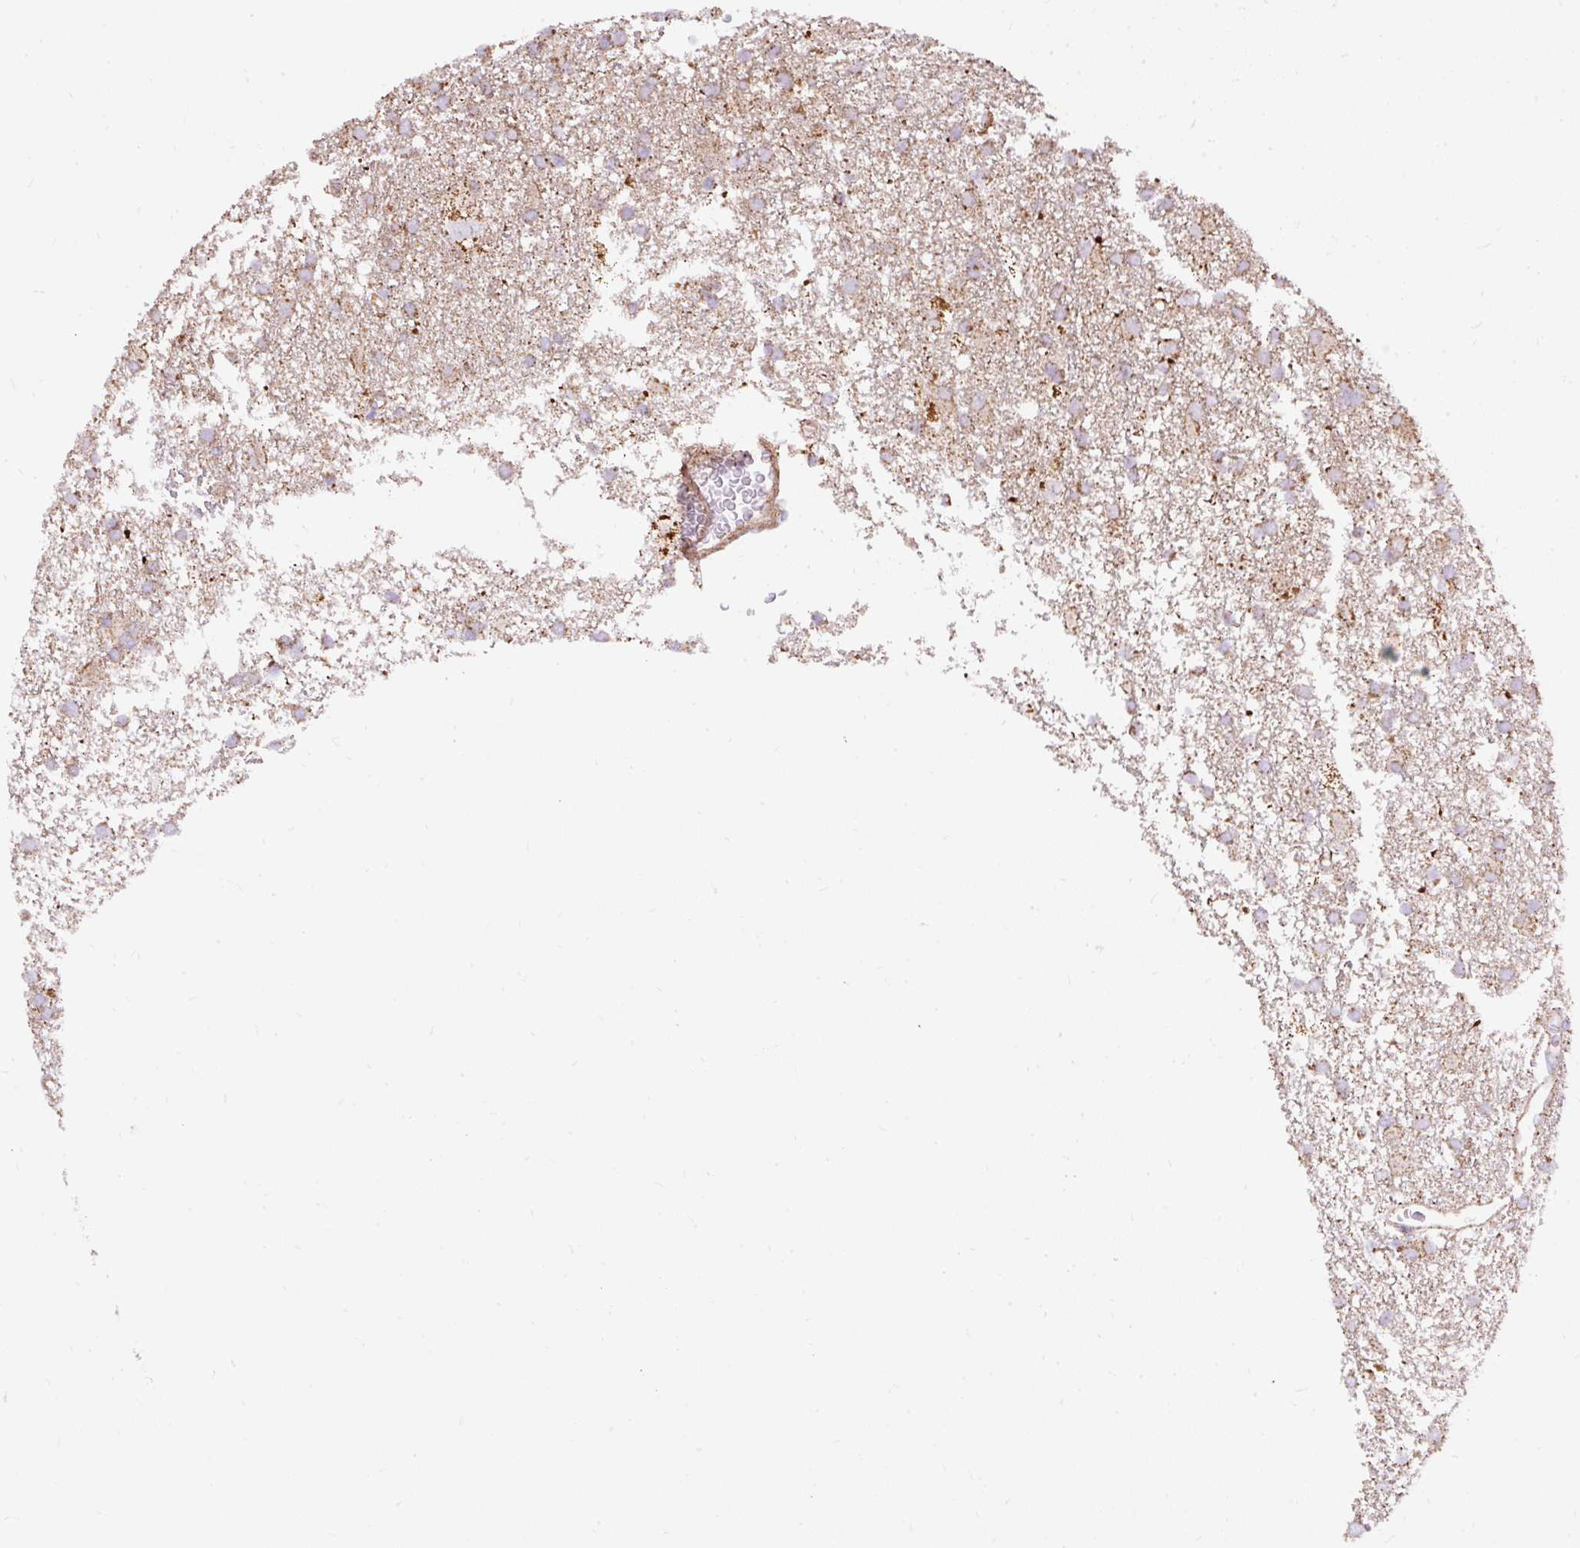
{"staining": {"intensity": "moderate", "quantity": ">75%", "location": "cytoplasmic/membranous"}, "tissue": "glioma", "cell_type": "Tumor cells", "image_type": "cancer", "snomed": [{"axis": "morphology", "description": "Glioma, malignant, High grade"}, {"axis": "topography", "description": "Brain"}], "caption": "This is a micrograph of IHC staining of glioma, which shows moderate expression in the cytoplasmic/membranous of tumor cells.", "gene": "CEP290", "patient": {"sex": "male", "age": 61}}